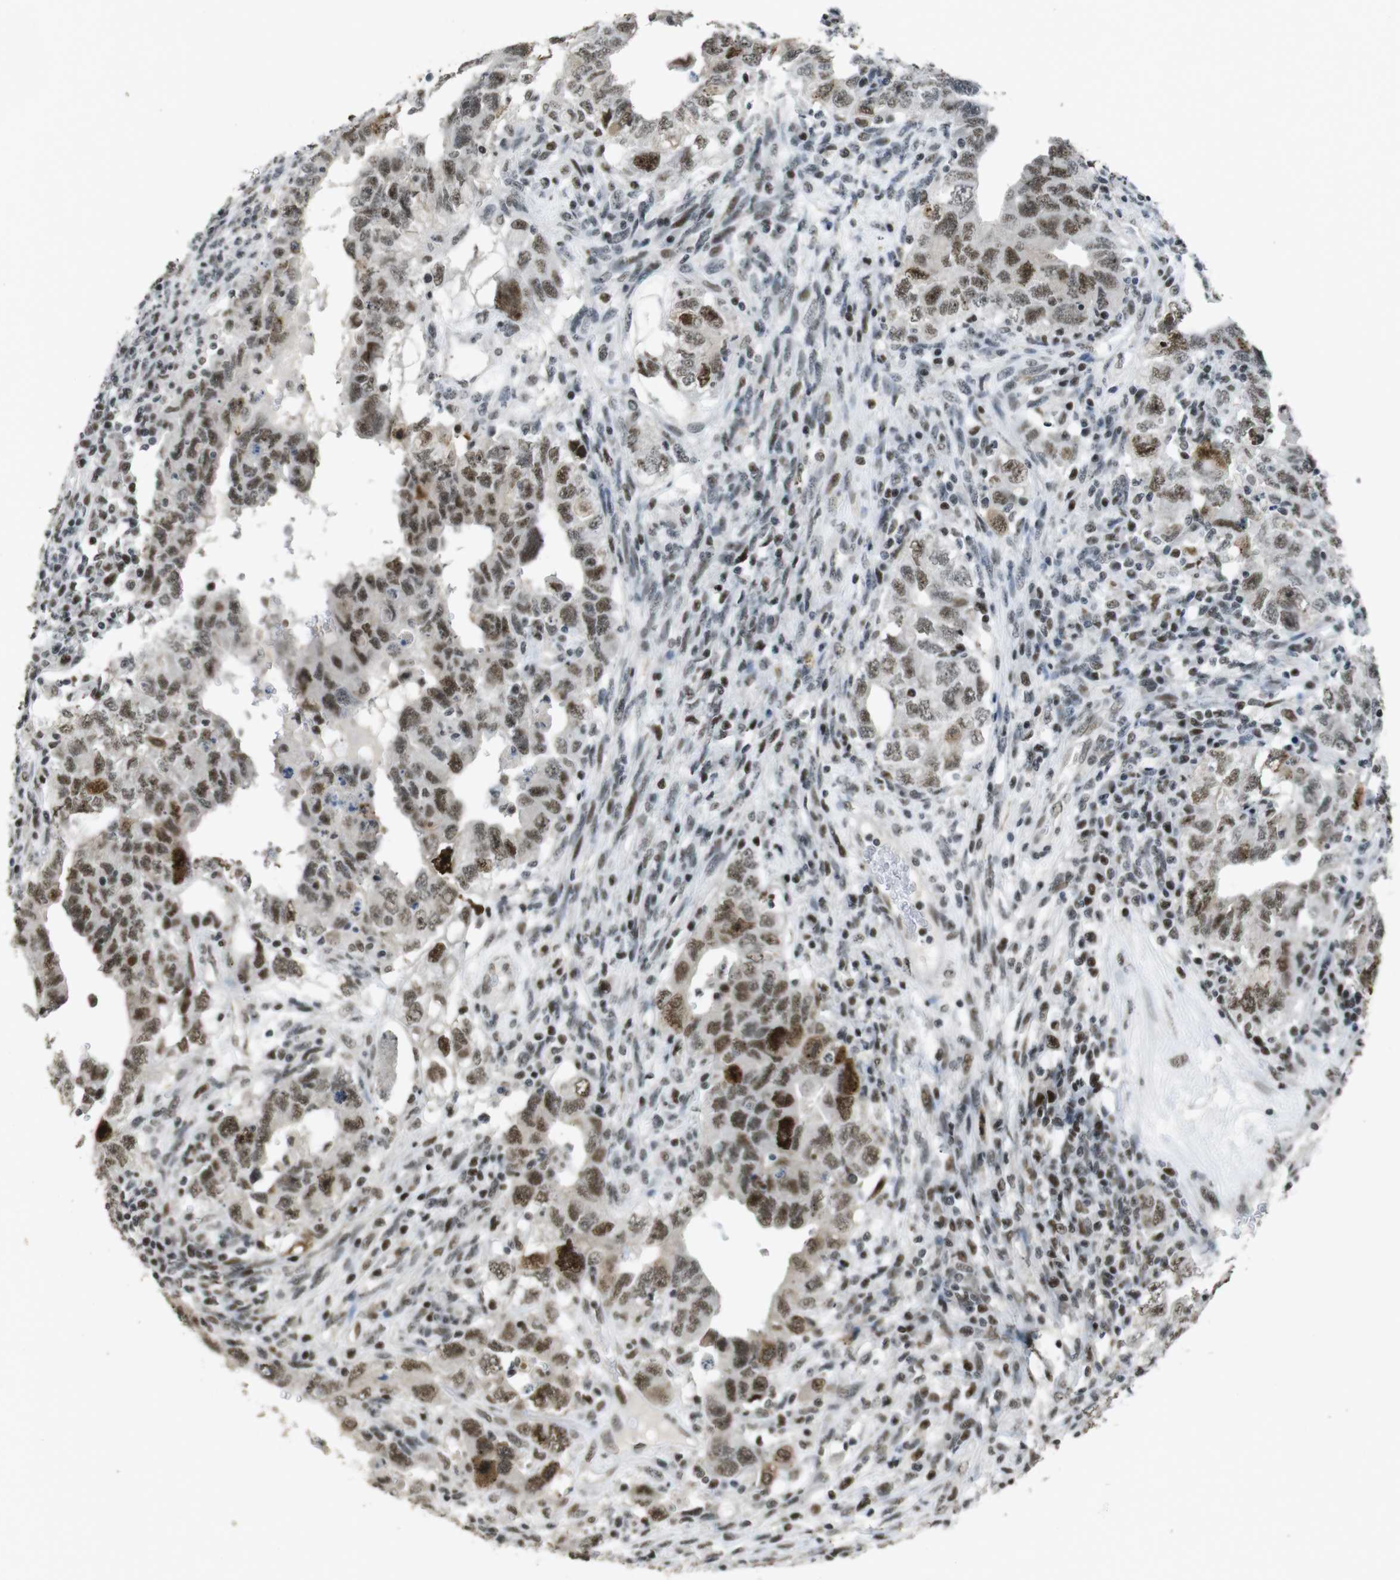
{"staining": {"intensity": "moderate", "quantity": ">75%", "location": "nuclear"}, "tissue": "testis cancer", "cell_type": "Tumor cells", "image_type": "cancer", "snomed": [{"axis": "morphology", "description": "Carcinoma, Embryonal, NOS"}, {"axis": "topography", "description": "Testis"}], "caption": "Moderate nuclear protein staining is seen in approximately >75% of tumor cells in testis cancer (embryonal carcinoma).", "gene": "CSNK2B", "patient": {"sex": "male", "age": 26}}